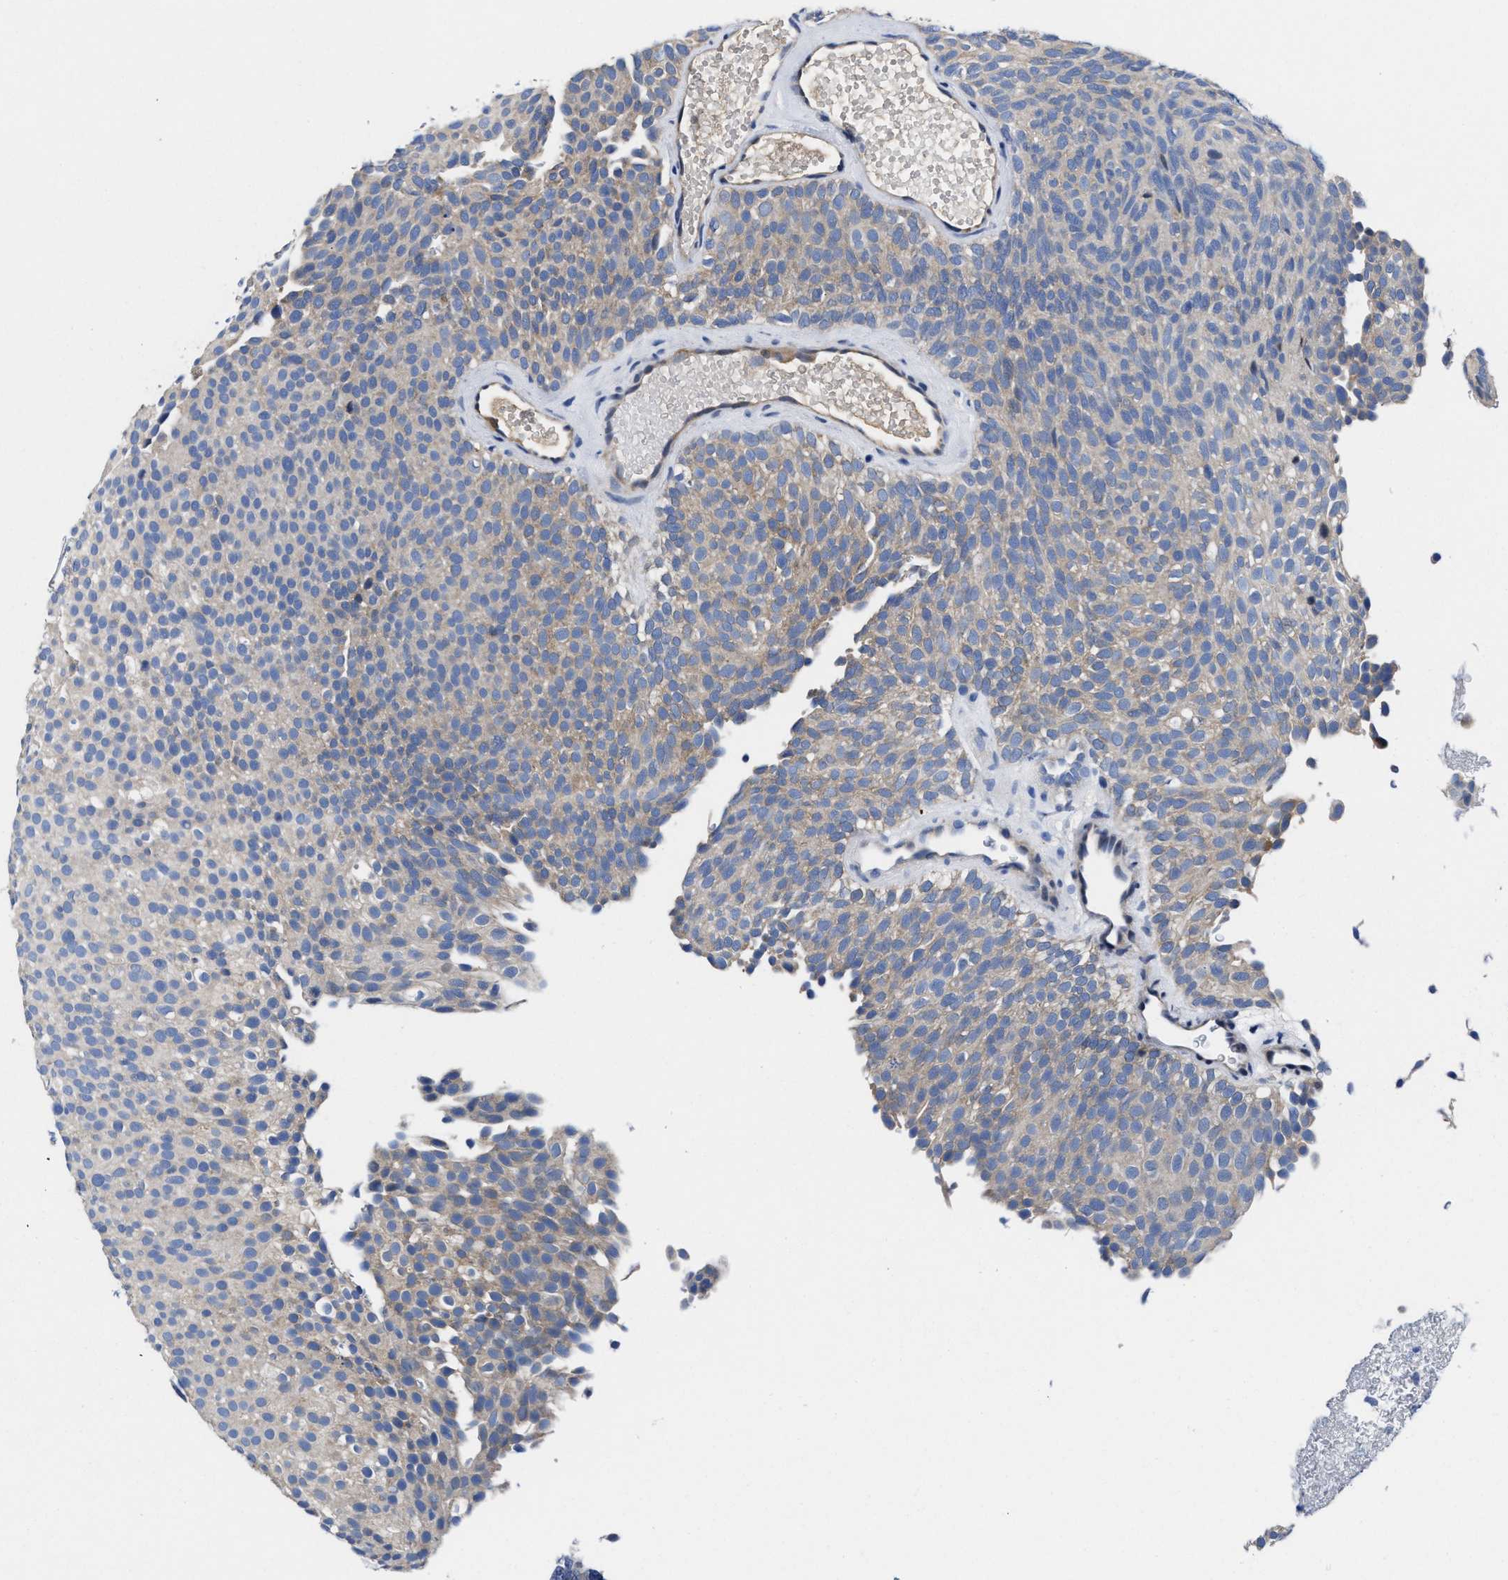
{"staining": {"intensity": "weak", "quantity": "<25%", "location": "cytoplasmic/membranous"}, "tissue": "urothelial cancer", "cell_type": "Tumor cells", "image_type": "cancer", "snomed": [{"axis": "morphology", "description": "Urothelial carcinoma, Low grade"}, {"axis": "topography", "description": "Urinary bladder"}], "caption": "This is an immunohistochemistry (IHC) micrograph of low-grade urothelial carcinoma. There is no expression in tumor cells.", "gene": "DHRS13", "patient": {"sex": "male", "age": 78}}